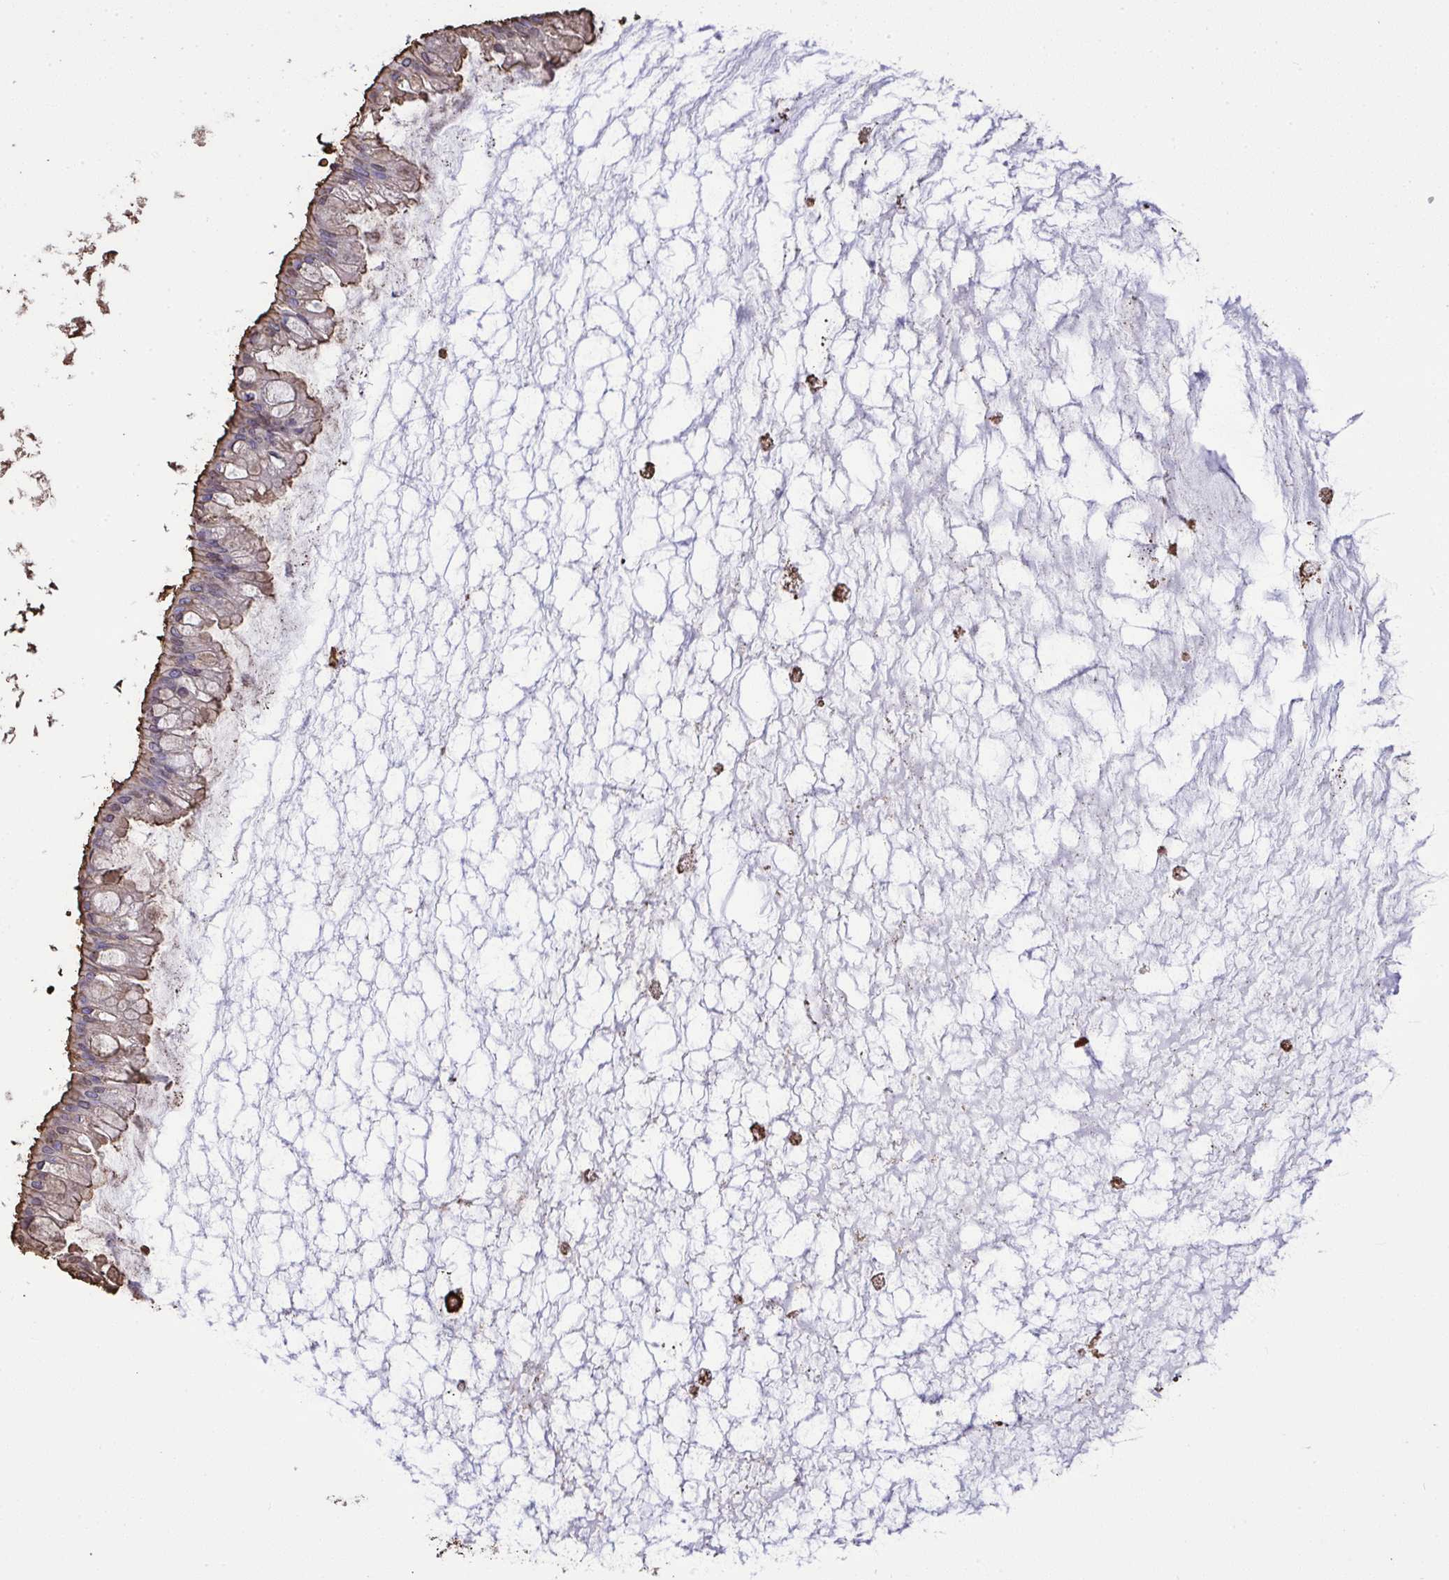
{"staining": {"intensity": "weak", "quantity": ">75%", "location": "cytoplasmic/membranous"}, "tissue": "ovarian cancer", "cell_type": "Tumor cells", "image_type": "cancer", "snomed": [{"axis": "morphology", "description": "Cystadenocarcinoma, mucinous, NOS"}, {"axis": "topography", "description": "Ovary"}], "caption": "Ovarian cancer (mucinous cystadenocarcinoma) stained with immunohistochemistry exhibits weak cytoplasmic/membranous positivity in about >75% of tumor cells.", "gene": "ANXA5", "patient": {"sex": "female", "age": 73}}